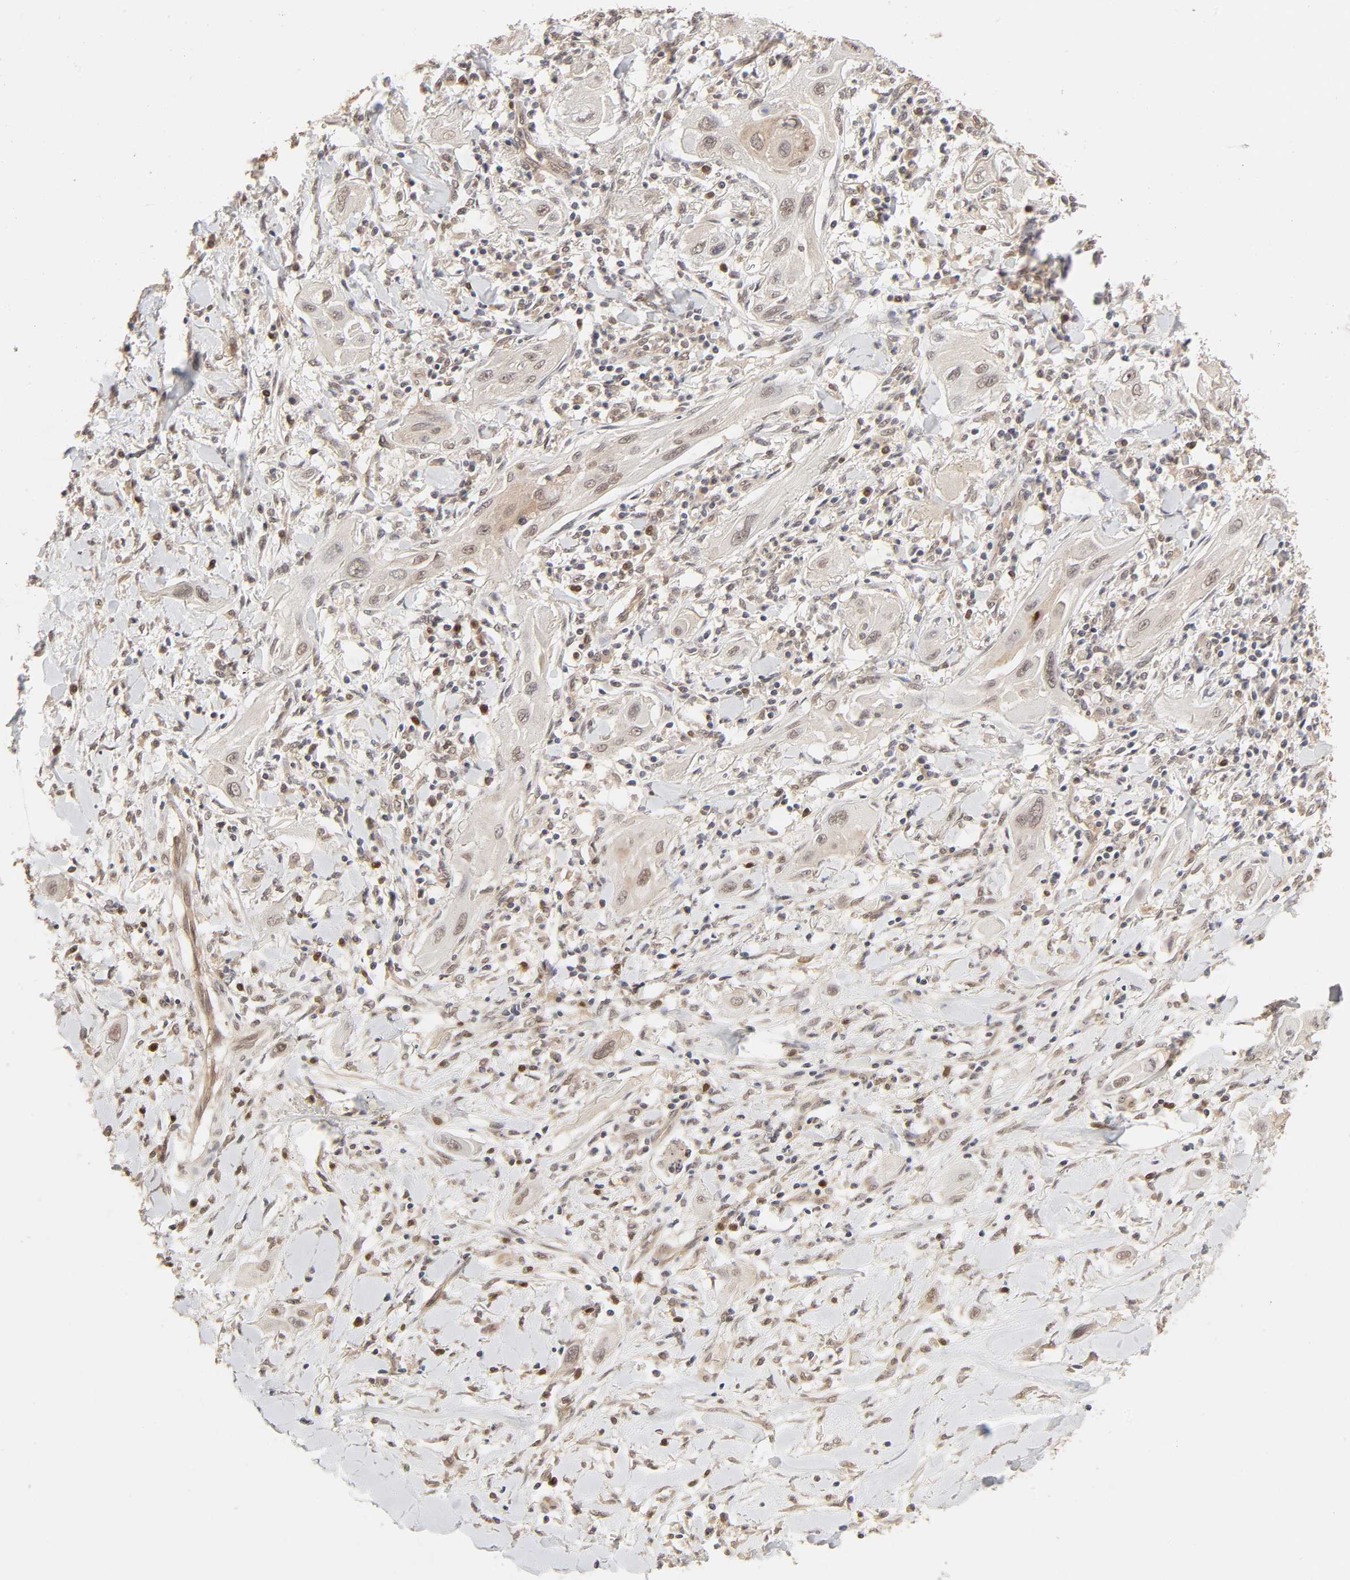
{"staining": {"intensity": "weak", "quantity": "<25%", "location": "cytoplasmic/membranous"}, "tissue": "lung cancer", "cell_type": "Tumor cells", "image_type": "cancer", "snomed": [{"axis": "morphology", "description": "Squamous cell carcinoma, NOS"}, {"axis": "topography", "description": "Lung"}], "caption": "Micrograph shows no significant protein staining in tumor cells of squamous cell carcinoma (lung). The staining was performed using DAB to visualize the protein expression in brown, while the nuclei were stained in blue with hematoxylin (Magnification: 20x).", "gene": "MAPK1", "patient": {"sex": "female", "age": 47}}